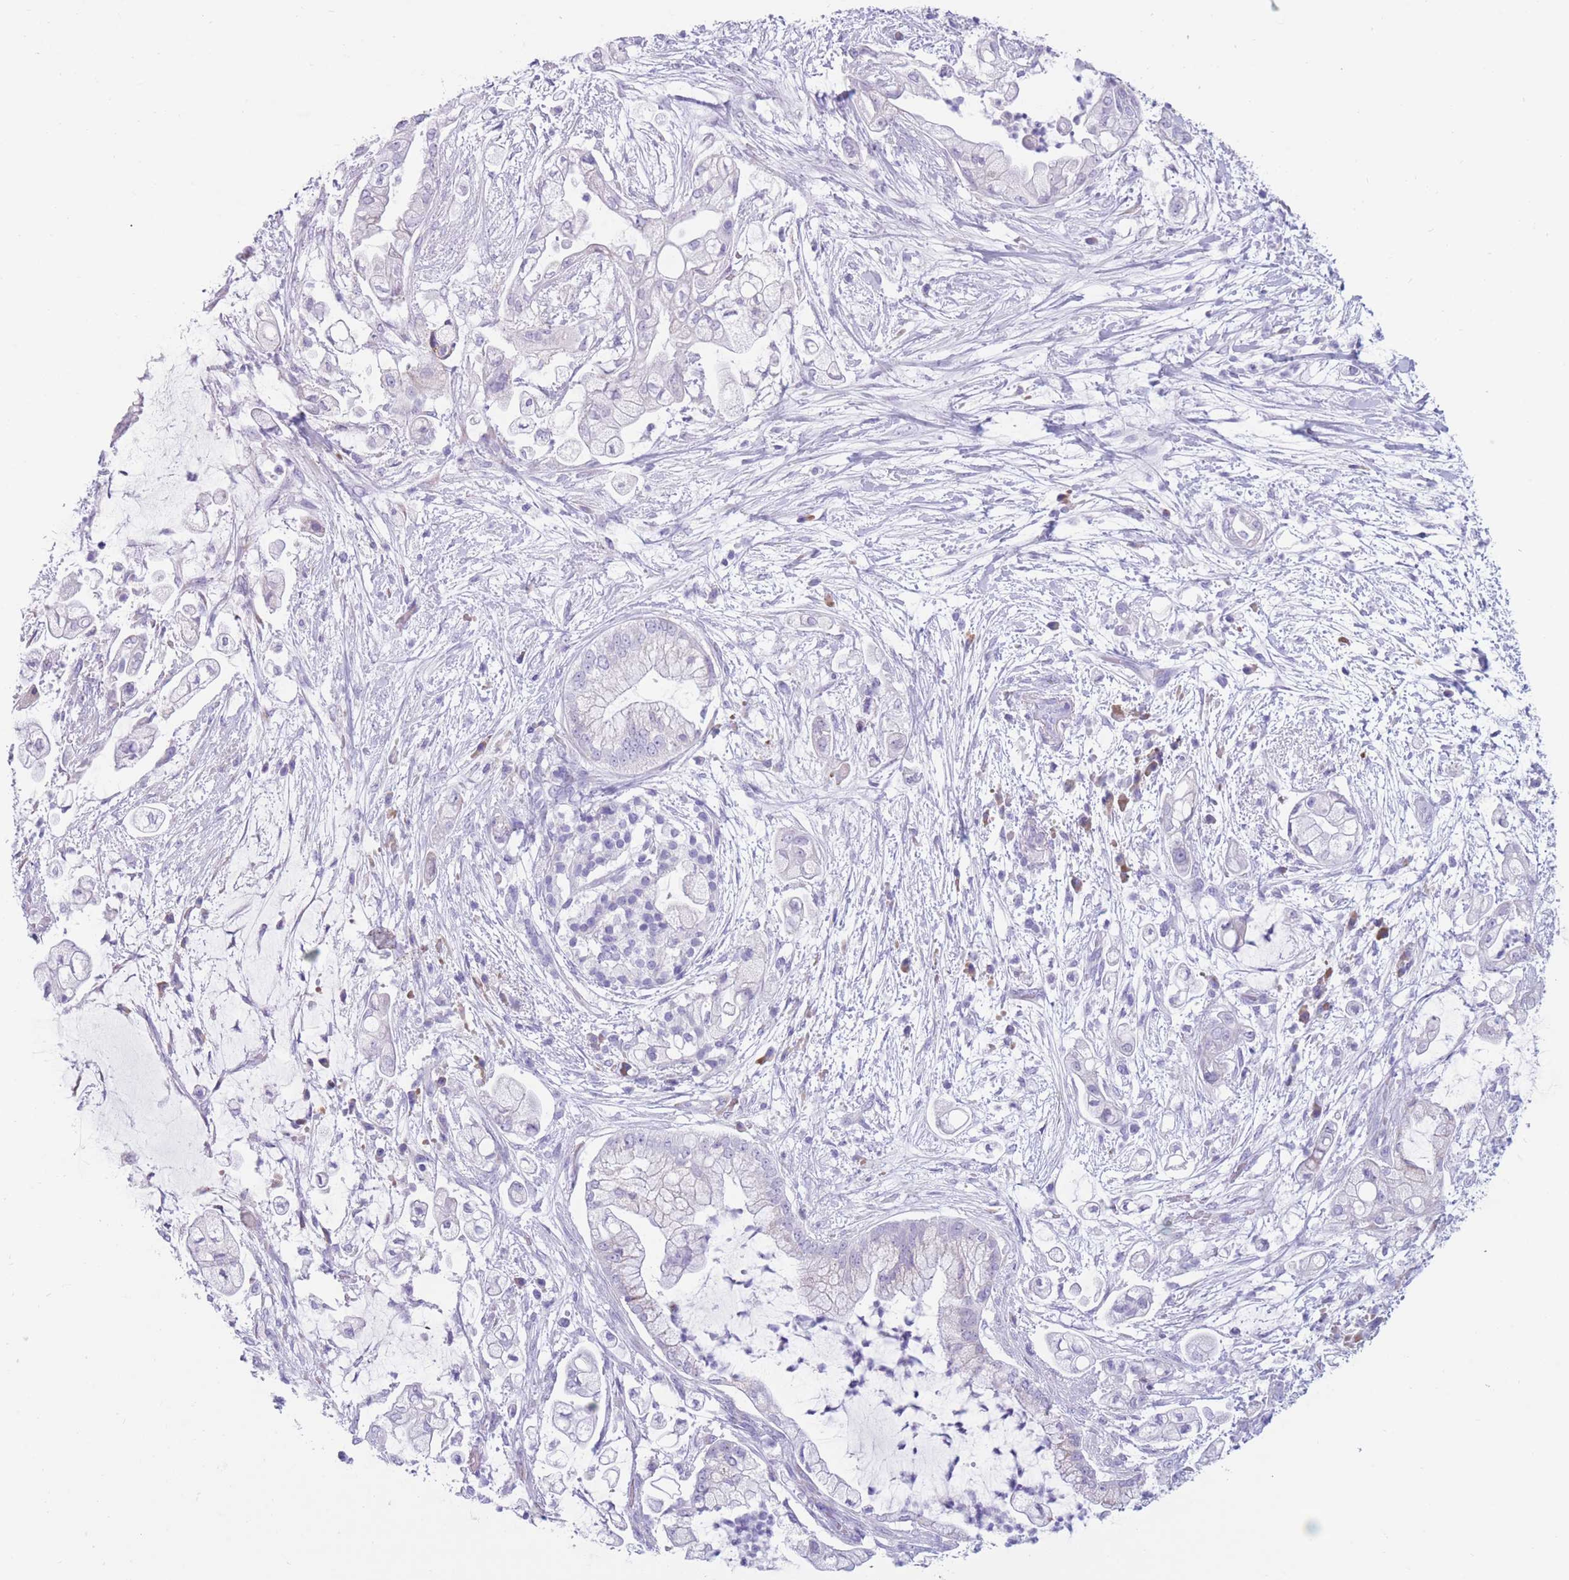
{"staining": {"intensity": "negative", "quantity": "none", "location": "none"}, "tissue": "pancreatic cancer", "cell_type": "Tumor cells", "image_type": "cancer", "snomed": [{"axis": "morphology", "description": "Adenocarcinoma, NOS"}, {"axis": "topography", "description": "Pancreas"}], "caption": "IHC photomicrograph of neoplastic tissue: adenocarcinoma (pancreatic) stained with DAB exhibits no significant protein staining in tumor cells.", "gene": "COL27A1", "patient": {"sex": "female", "age": 69}}